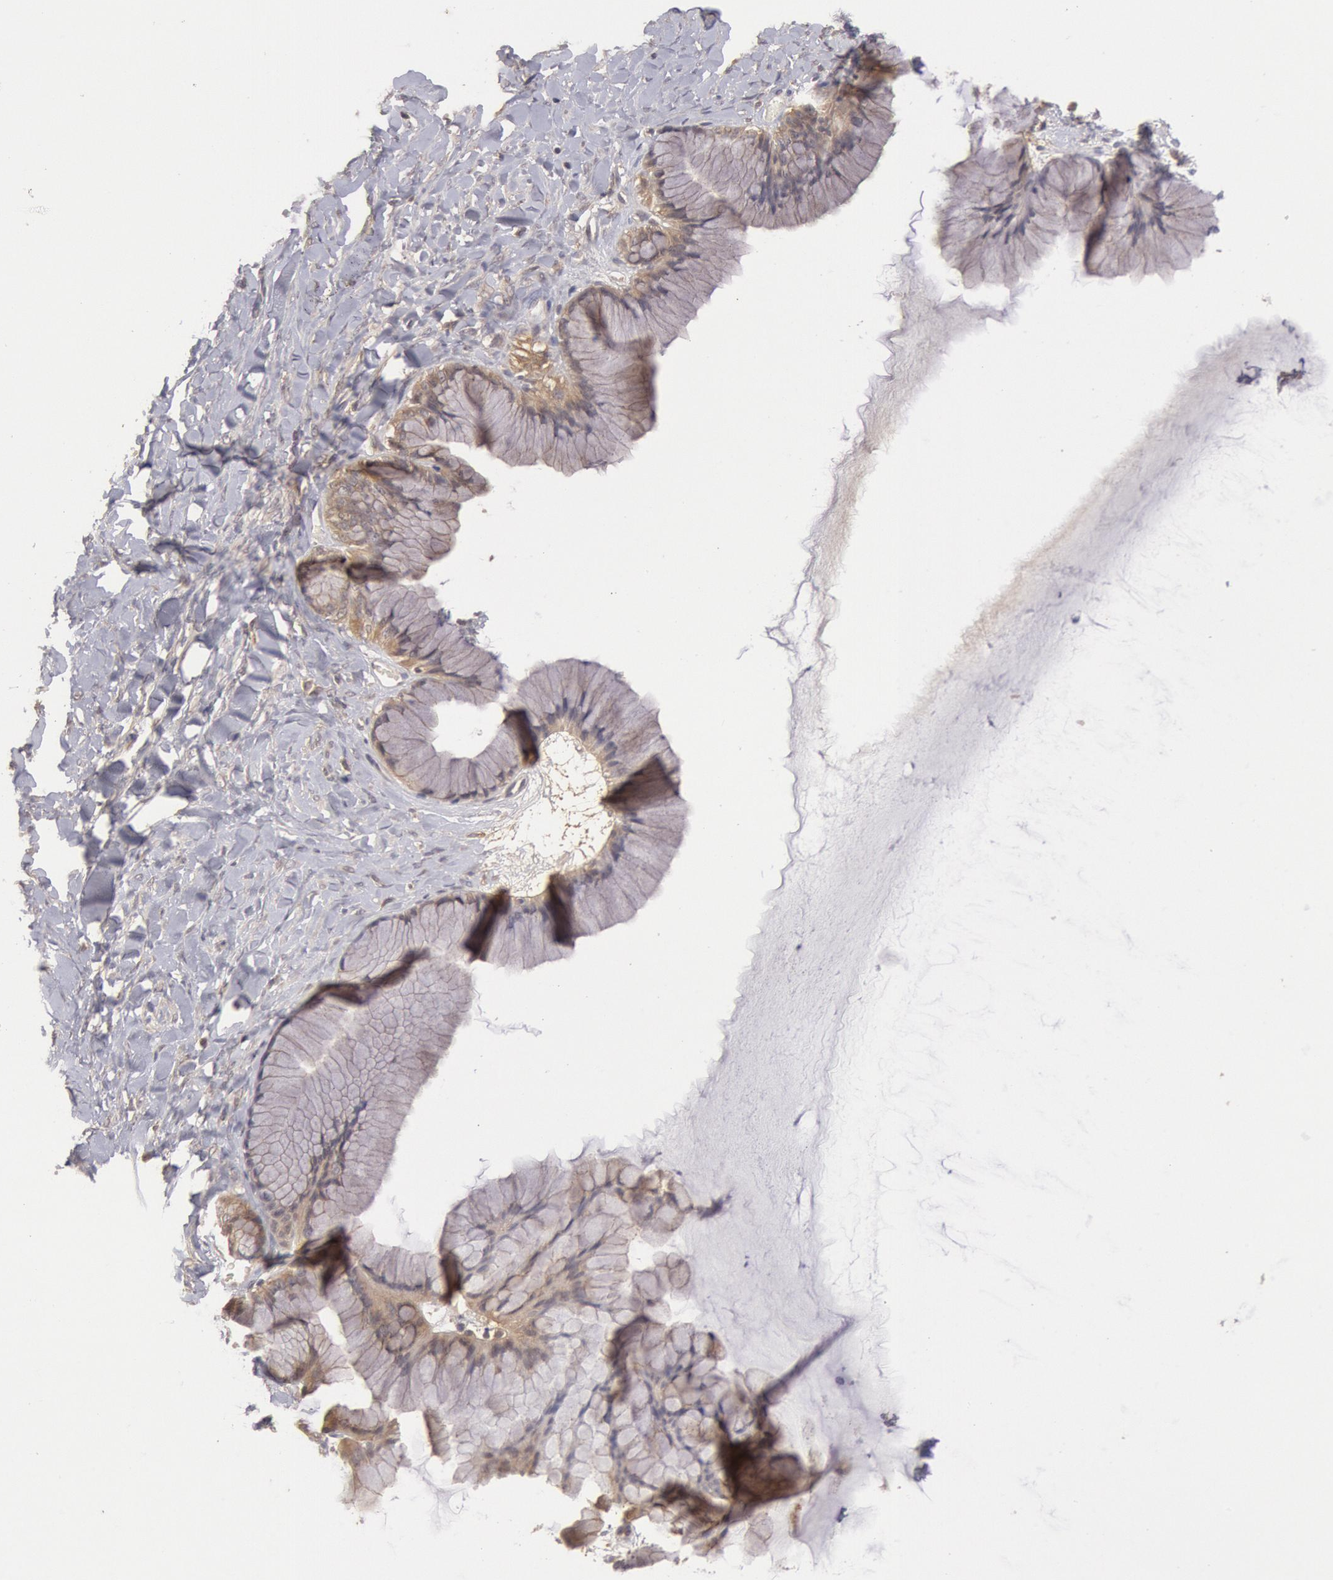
{"staining": {"intensity": "weak", "quantity": "25%-75%", "location": "cytoplasmic/membranous"}, "tissue": "ovarian cancer", "cell_type": "Tumor cells", "image_type": "cancer", "snomed": [{"axis": "morphology", "description": "Cystadenocarcinoma, mucinous, NOS"}, {"axis": "topography", "description": "Ovary"}], "caption": "Approximately 25%-75% of tumor cells in human ovarian cancer (mucinous cystadenocarcinoma) display weak cytoplasmic/membranous protein staining as visualized by brown immunohistochemical staining.", "gene": "BRAF", "patient": {"sex": "female", "age": 41}}